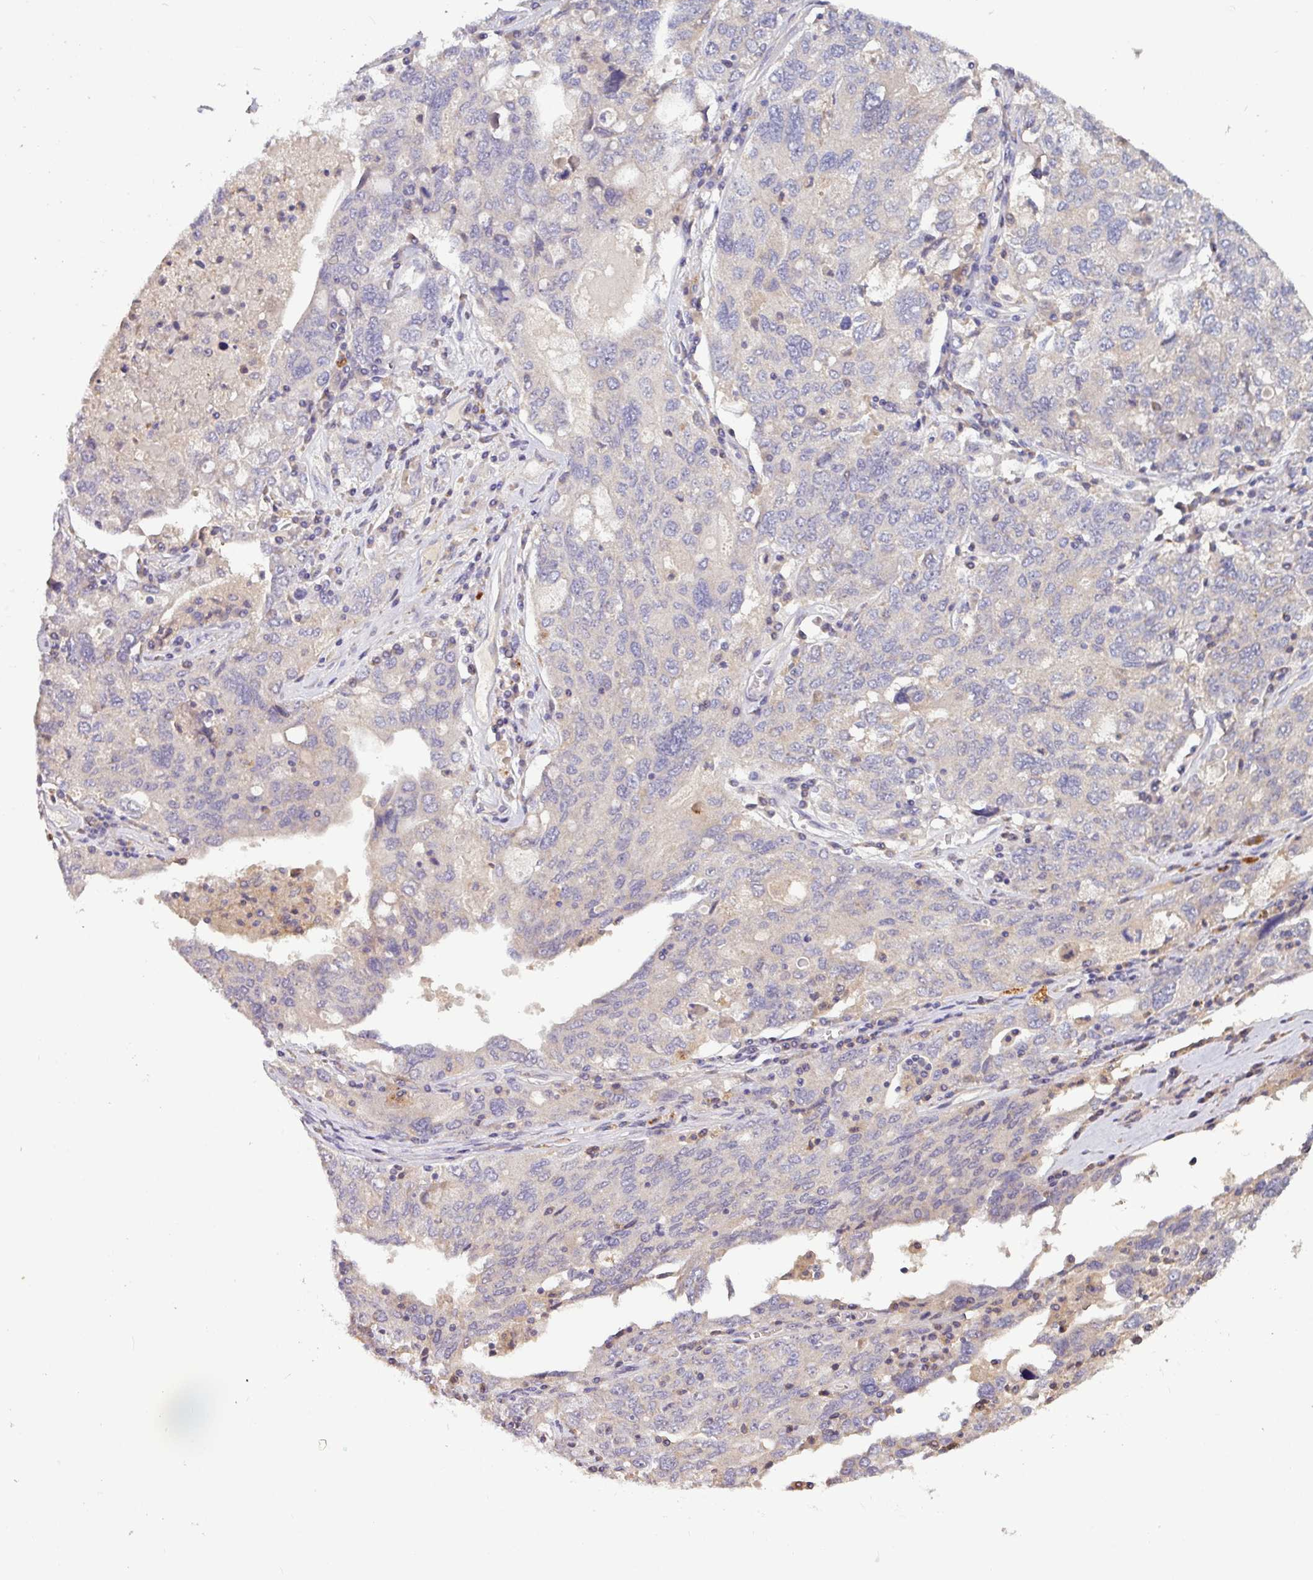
{"staining": {"intensity": "negative", "quantity": "none", "location": "none"}, "tissue": "ovarian cancer", "cell_type": "Tumor cells", "image_type": "cancer", "snomed": [{"axis": "morphology", "description": "Carcinoma, endometroid"}, {"axis": "topography", "description": "Ovary"}], "caption": "This is a image of immunohistochemistry (IHC) staining of endometroid carcinoma (ovarian), which shows no staining in tumor cells.", "gene": "AEBP2", "patient": {"sex": "female", "age": 62}}